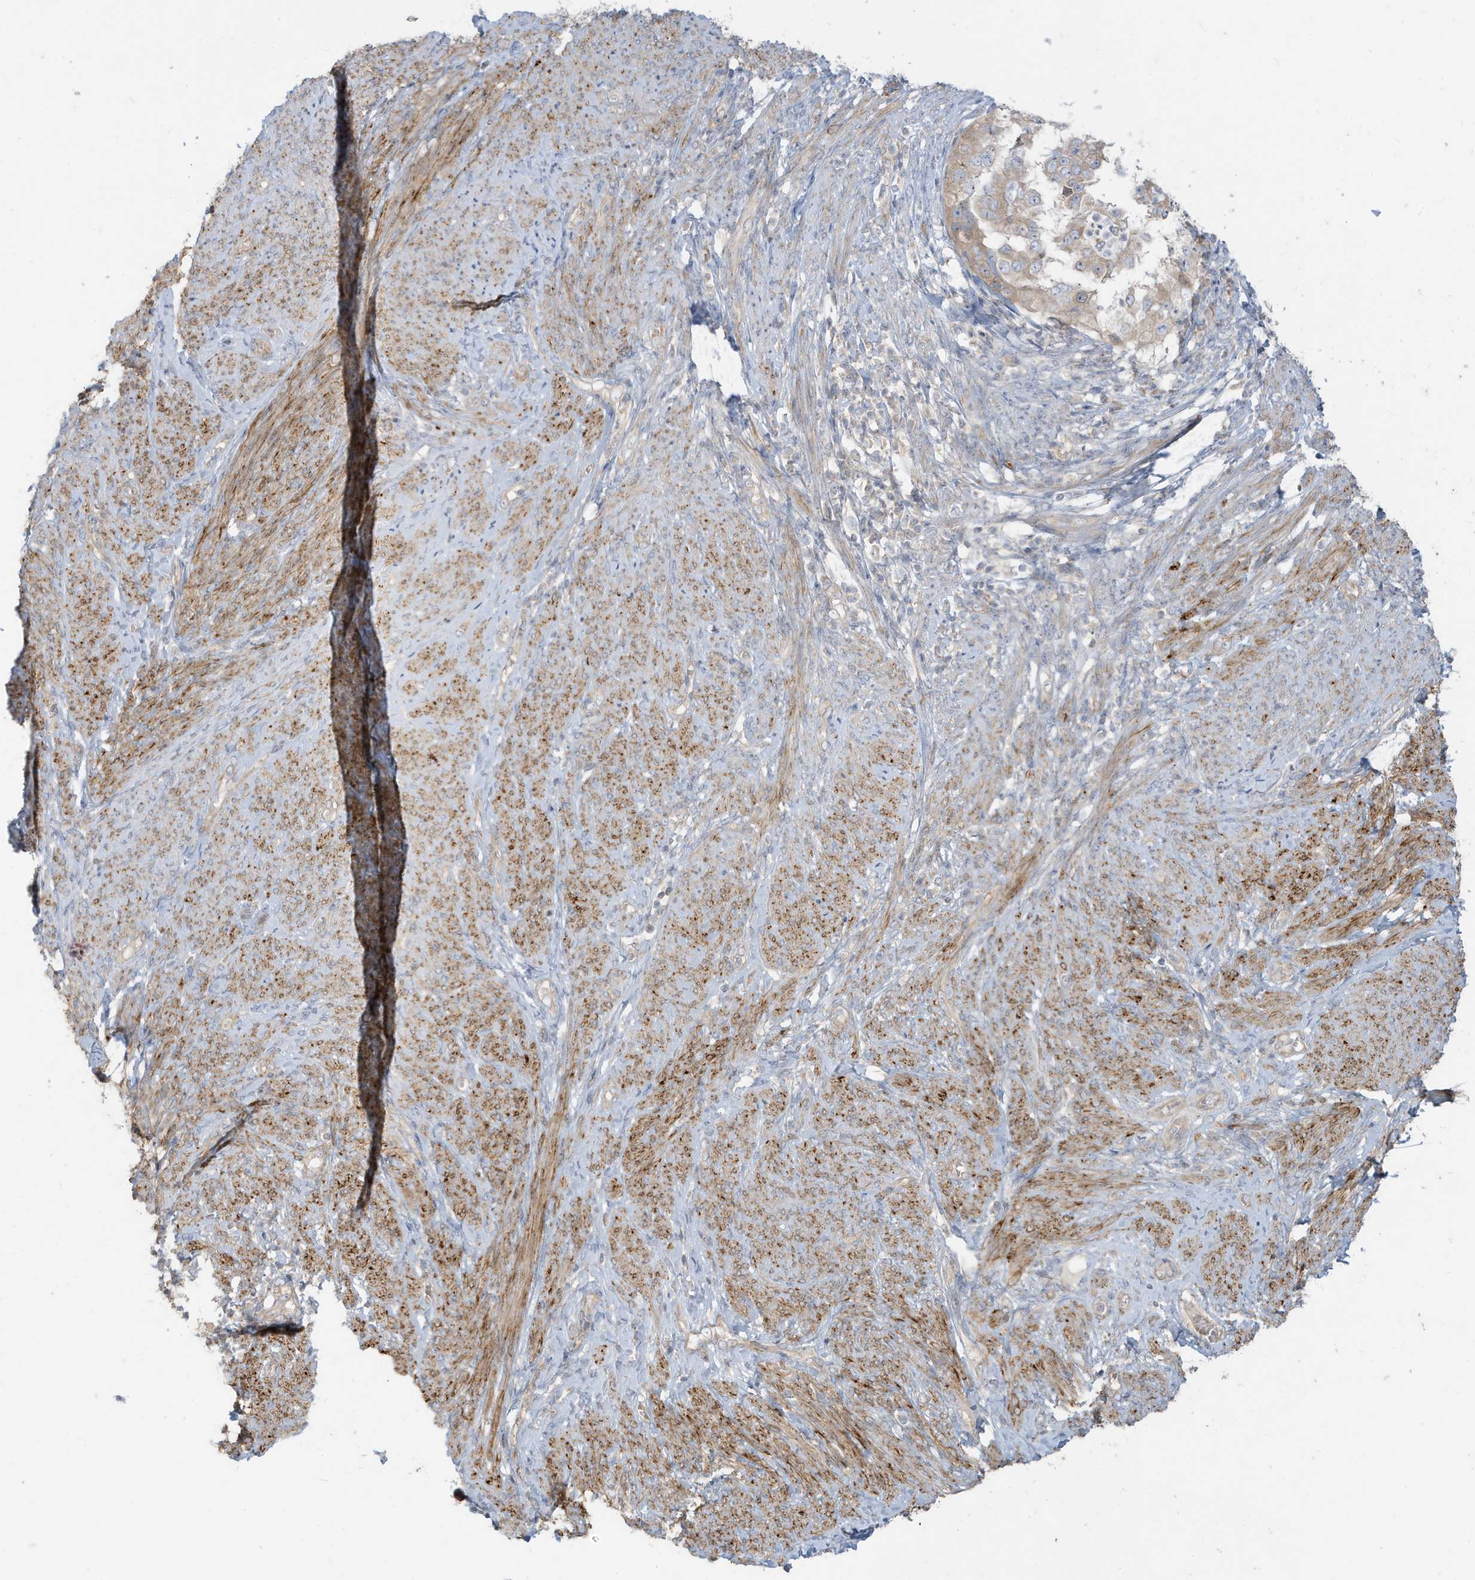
{"staining": {"intensity": "weak", "quantity": "<25%", "location": "cytoplasmic/membranous"}, "tissue": "endometrial cancer", "cell_type": "Tumor cells", "image_type": "cancer", "snomed": [{"axis": "morphology", "description": "Adenocarcinoma, NOS"}, {"axis": "topography", "description": "Endometrium"}], "caption": "Immunohistochemistry (IHC) histopathology image of neoplastic tissue: endometrial cancer (adenocarcinoma) stained with DAB (3,3'-diaminobenzidine) reveals no significant protein positivity in tumor cells.", "gene": "MCOLN1", "patient": {"sex": "female", "age": 85}}